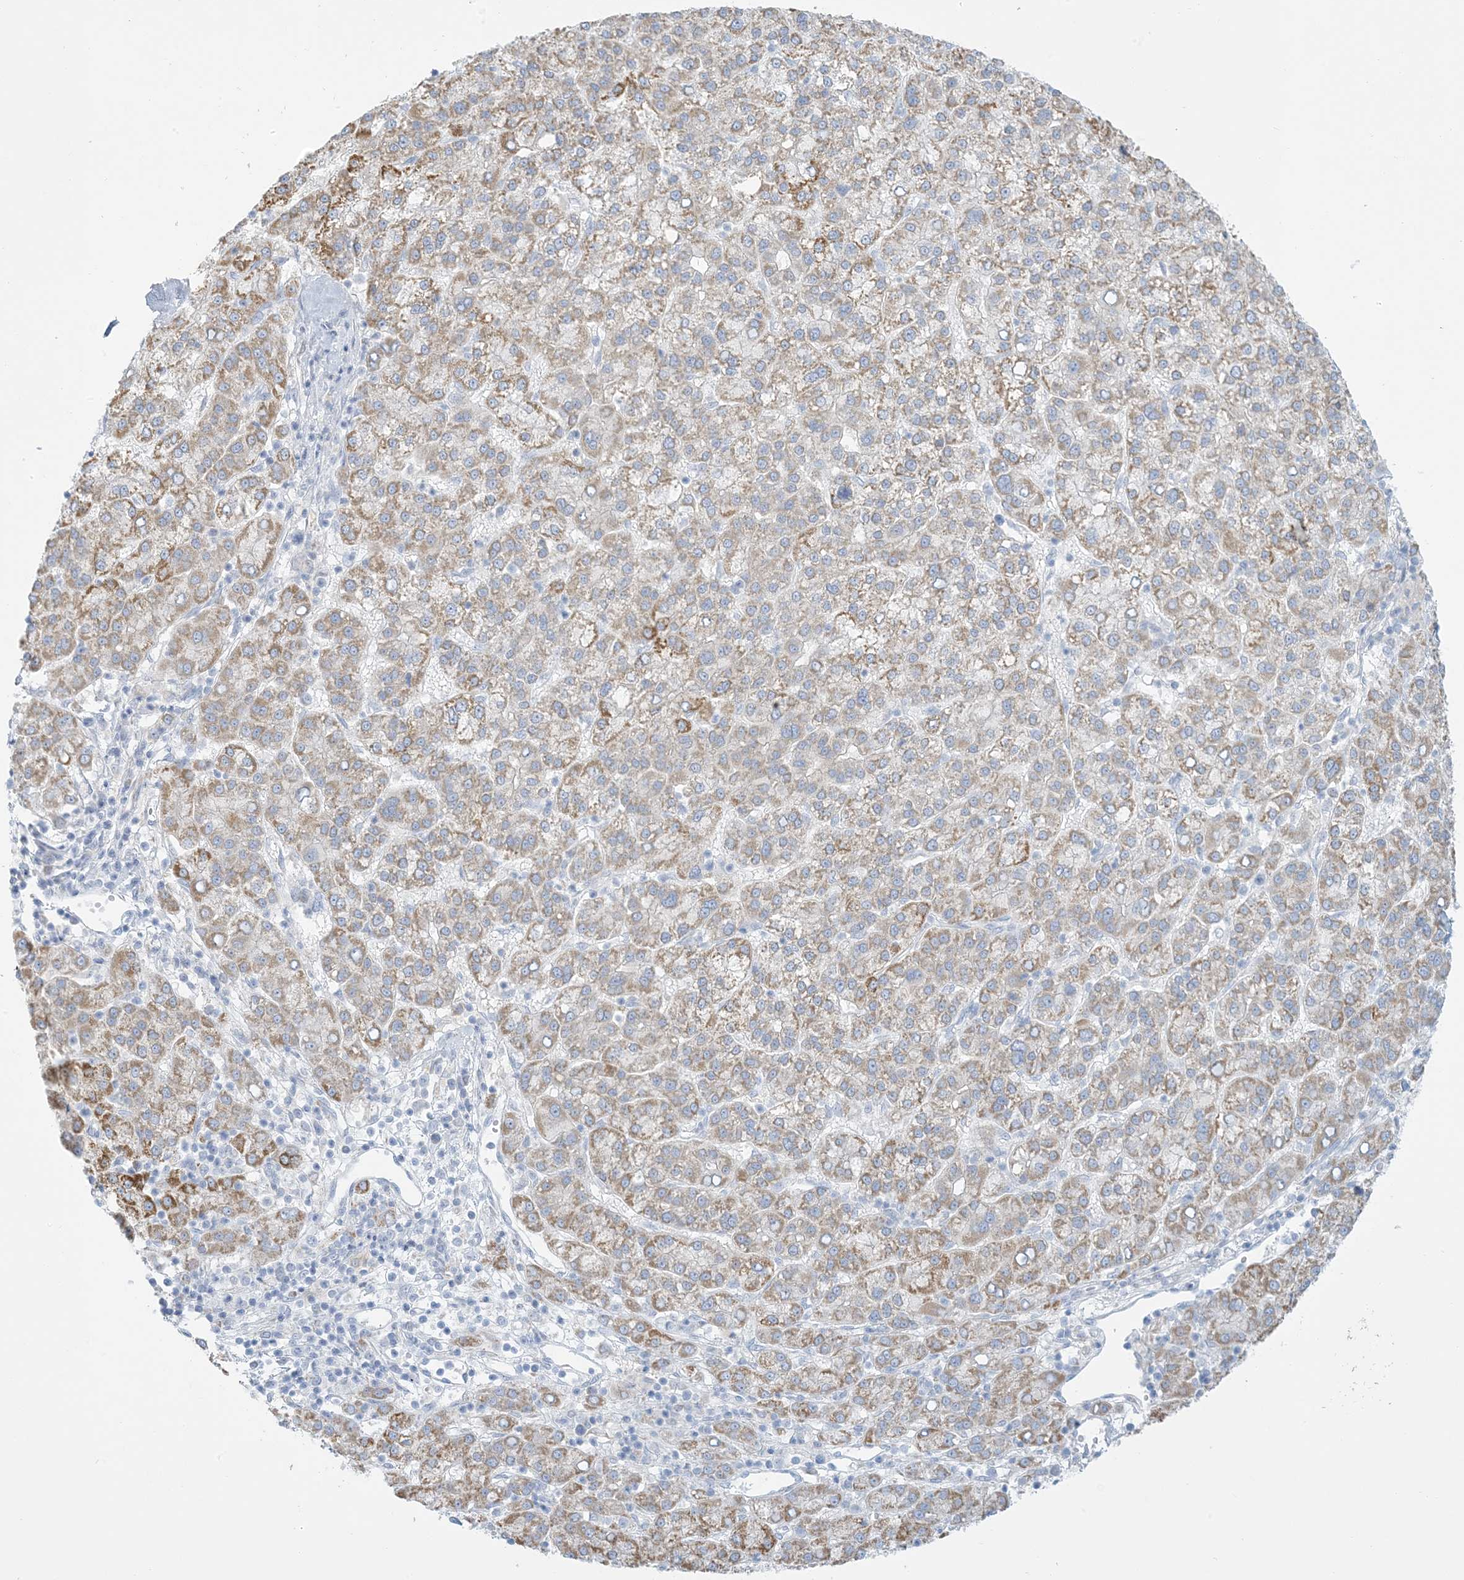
{"staining": {"intensity": "weak", "quantity": ">75%", "location": "cytoplasmic/membranous"}, "tissue": "liver cancer", "cell_type": "Tumor cells", "image_type": "cancer", "snomed": [{"axis": "morphology", "description": "Carcinoma, Hepatocellular, NOS"}, {"axis": "topography", "description": "Liver"}], "caption": "Tumor cells demonstrate low levels of weak cytoplasmic/membranous expression in approximately >75% of cells in liver cancer (hepatocellular carcinoma).", "gene": "ZDHHC4", "patient": {"sex": "female", "age": 58}}